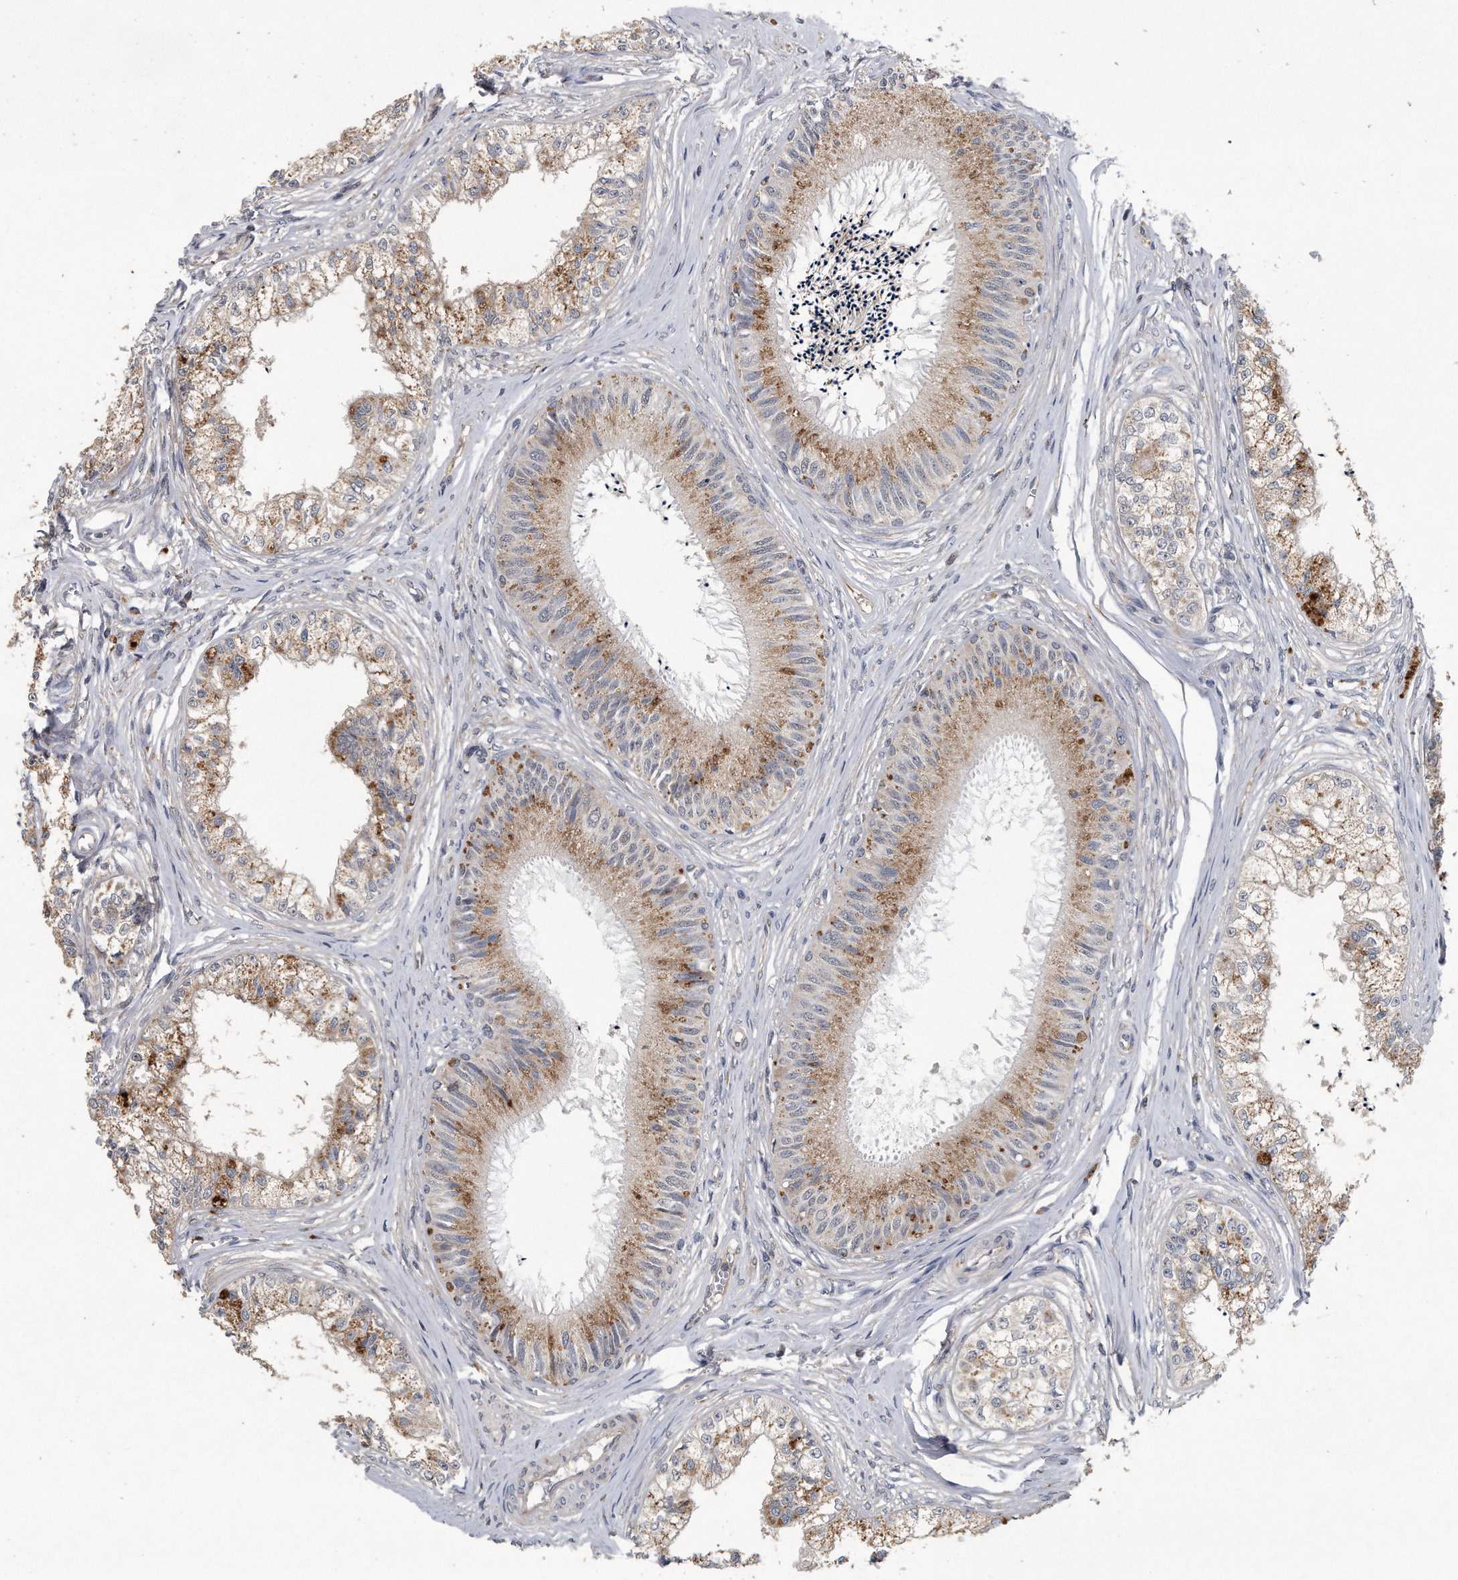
{"staining": {"intensity": "moderate", "quantity": ">75%", "location": "cytoplasmic/membranous"}, "tissue": "epididymis", "cell_type": "Glandular cells", "image_type": "normal", "snomed": [{"axis": "morphology", "description": "Normal tissue, NOS"}, {"axis": "topography", "description": "Epididymis"}], "caption": "Protein staining by immunohistochemistry (IHC) reveals moderate cytoplasmic/membranous positivity in about >75% of glandular cells in benign epididymis.", "gene": "LYRM4", "patient": {"sex": "male", "age": 79}}